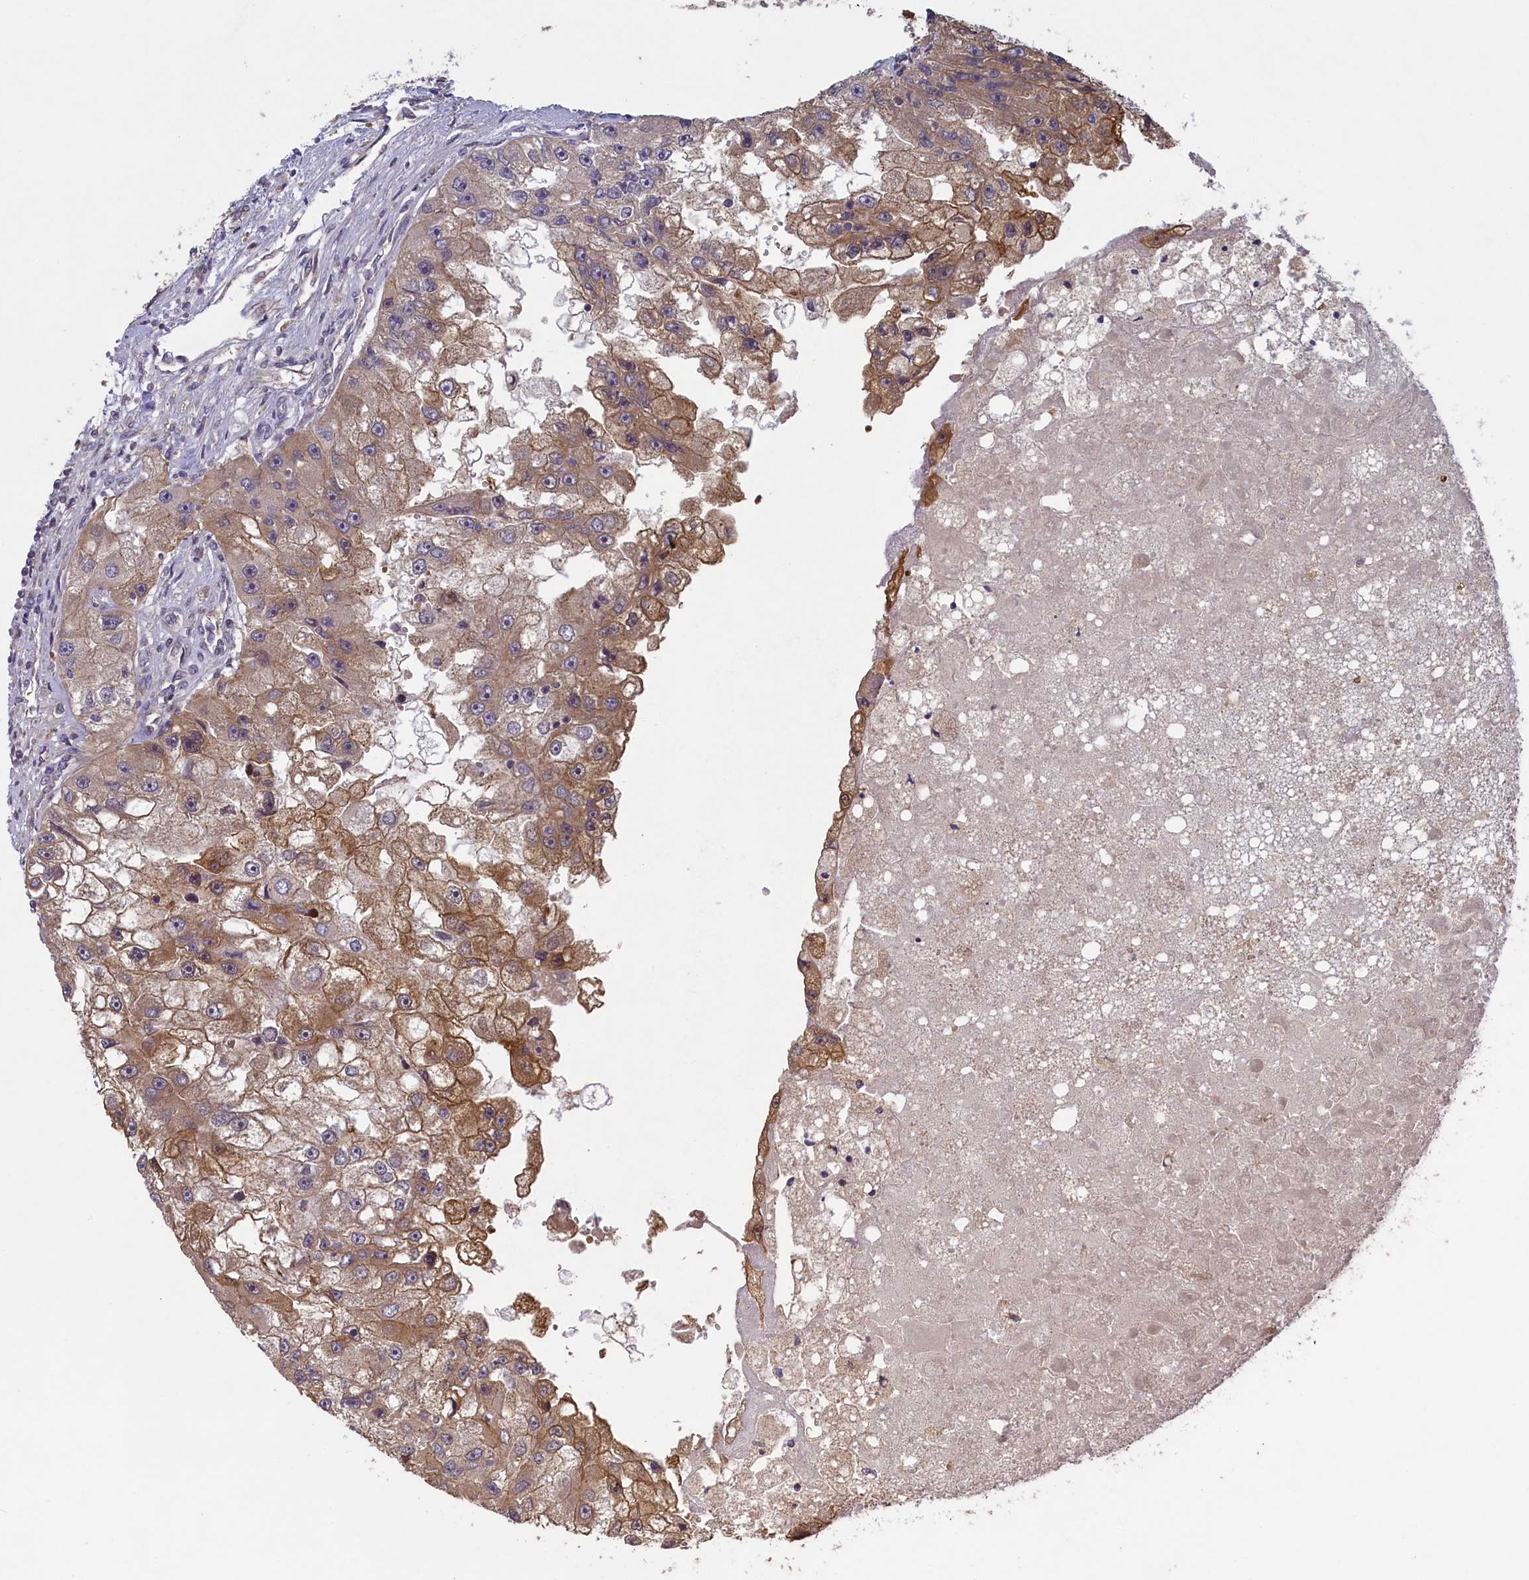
{"staining": {"intensity": "moderate", "quantity": "25%-75%", "location": "cytoplasmic/membranous"}, "tissue": "renal cancer", "cell_type": "Tumor cells", "image_type": "cancer", "snomed": [{"axis": "morphology", "description": "Adenocarcinoma, NOS"}, {"axis": "topography", "description": "Kidney"}], "caption": "Renal cancer (adenocarcinoma) stained with a protein marker reveals moderate staining in tumor cells.", "gene": "CIAO2B", "patient": {"sex": "male", "age": 63}}